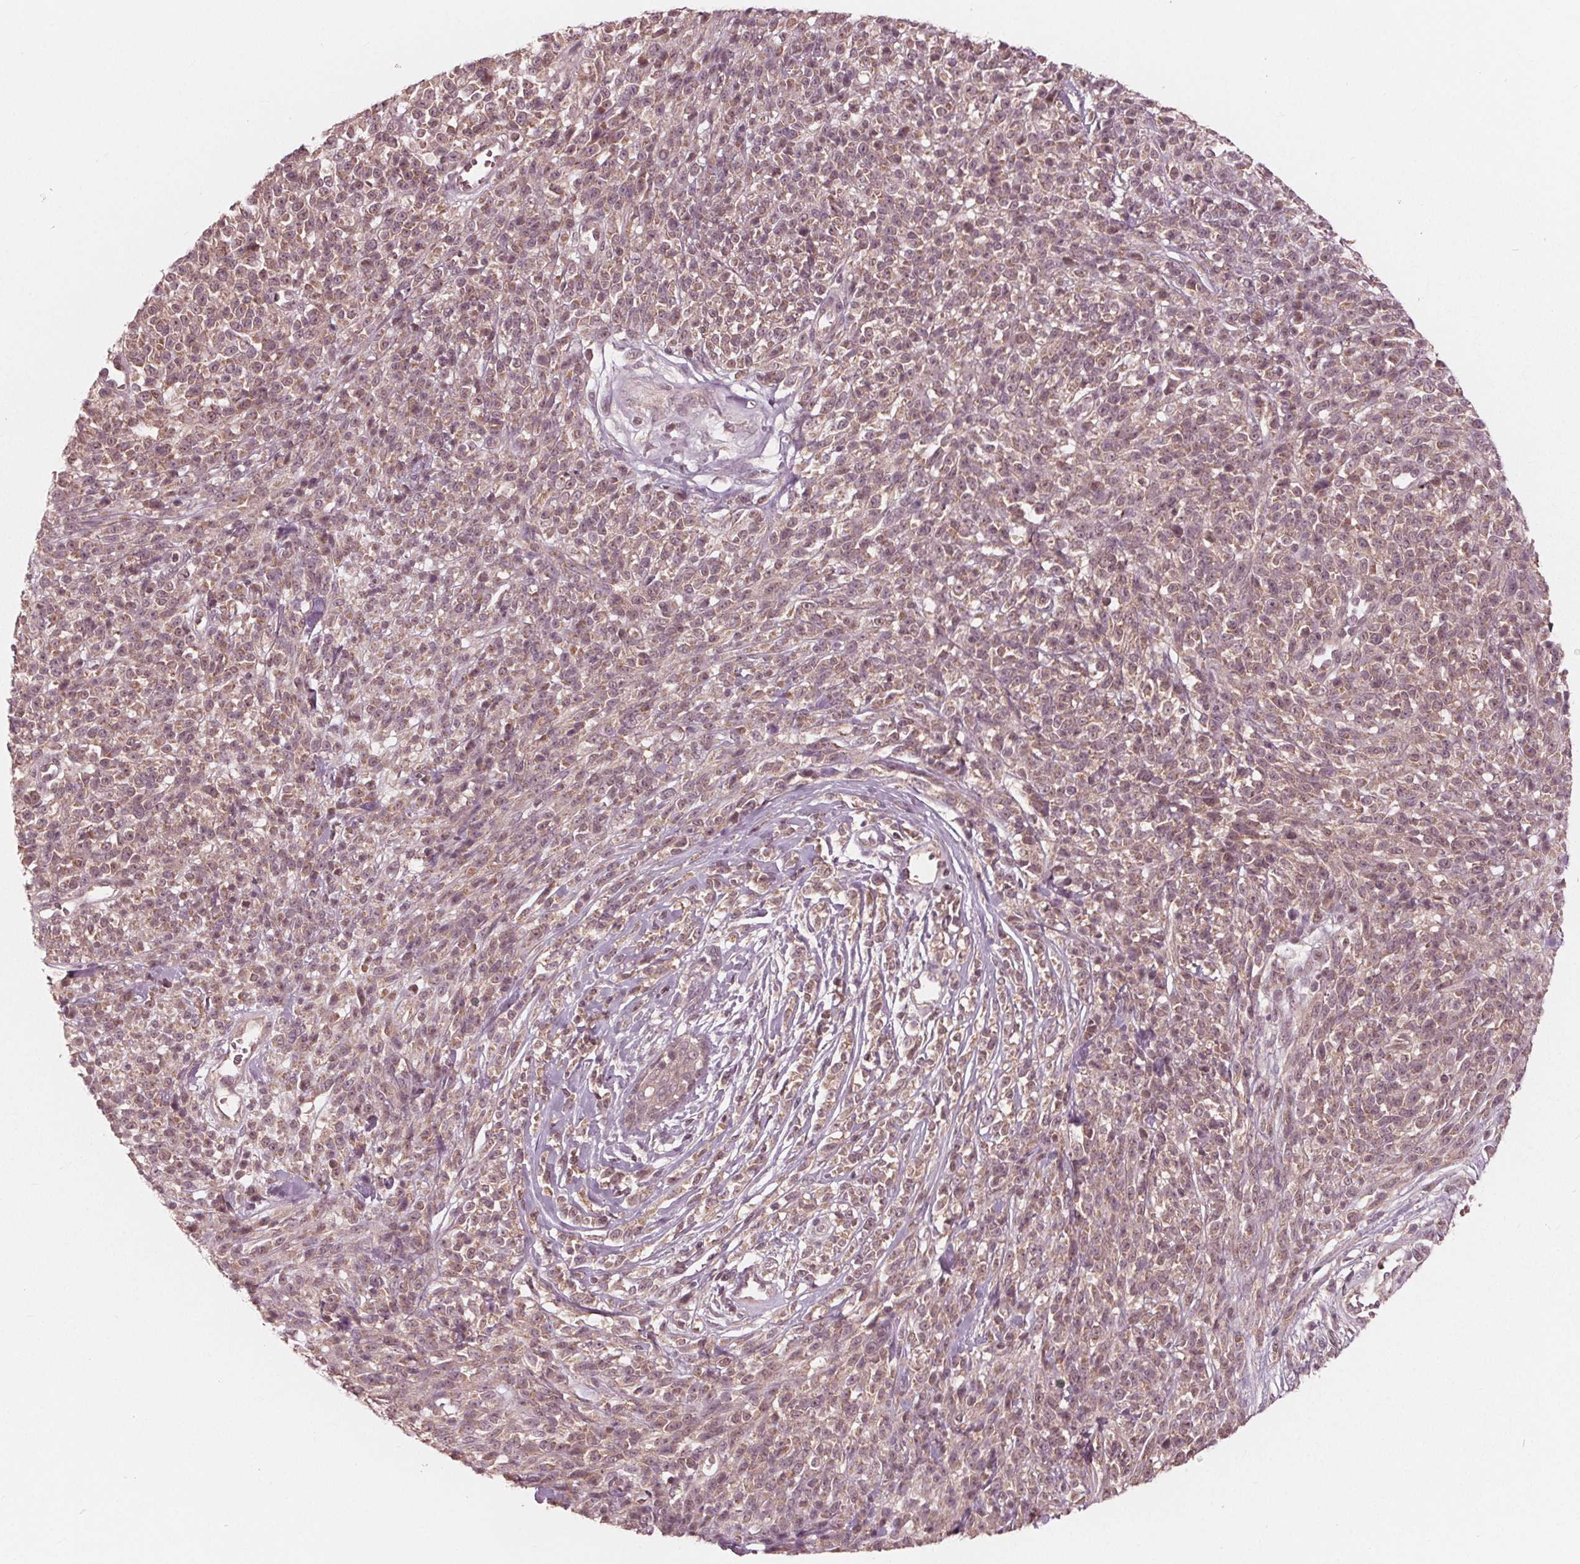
{"staining": {"intensity": "weak", "quantity": ">75%", "location": "cytoplasmic/membranous,nuclear"}, "tissue": "melanoma", "cell_type": "Tumor cells", "image_type": "cancer", "snomed": [{"axis": "morphology", "description": "Malignant melanoma, NOS"}, {"axis": "topography", "description": "Skin"}, {"axis": "topography", "description": "Skin of trunk"}], "caption": "Protein staining by IHC exhibits weak cytoplasmic/membranous and nuclear staining in about >75% of tumor cells in malignant melanoma. Nuclei are stained in blue.", "gene": "UBALD1", "patient": {"sex": "male", "age": 74}}